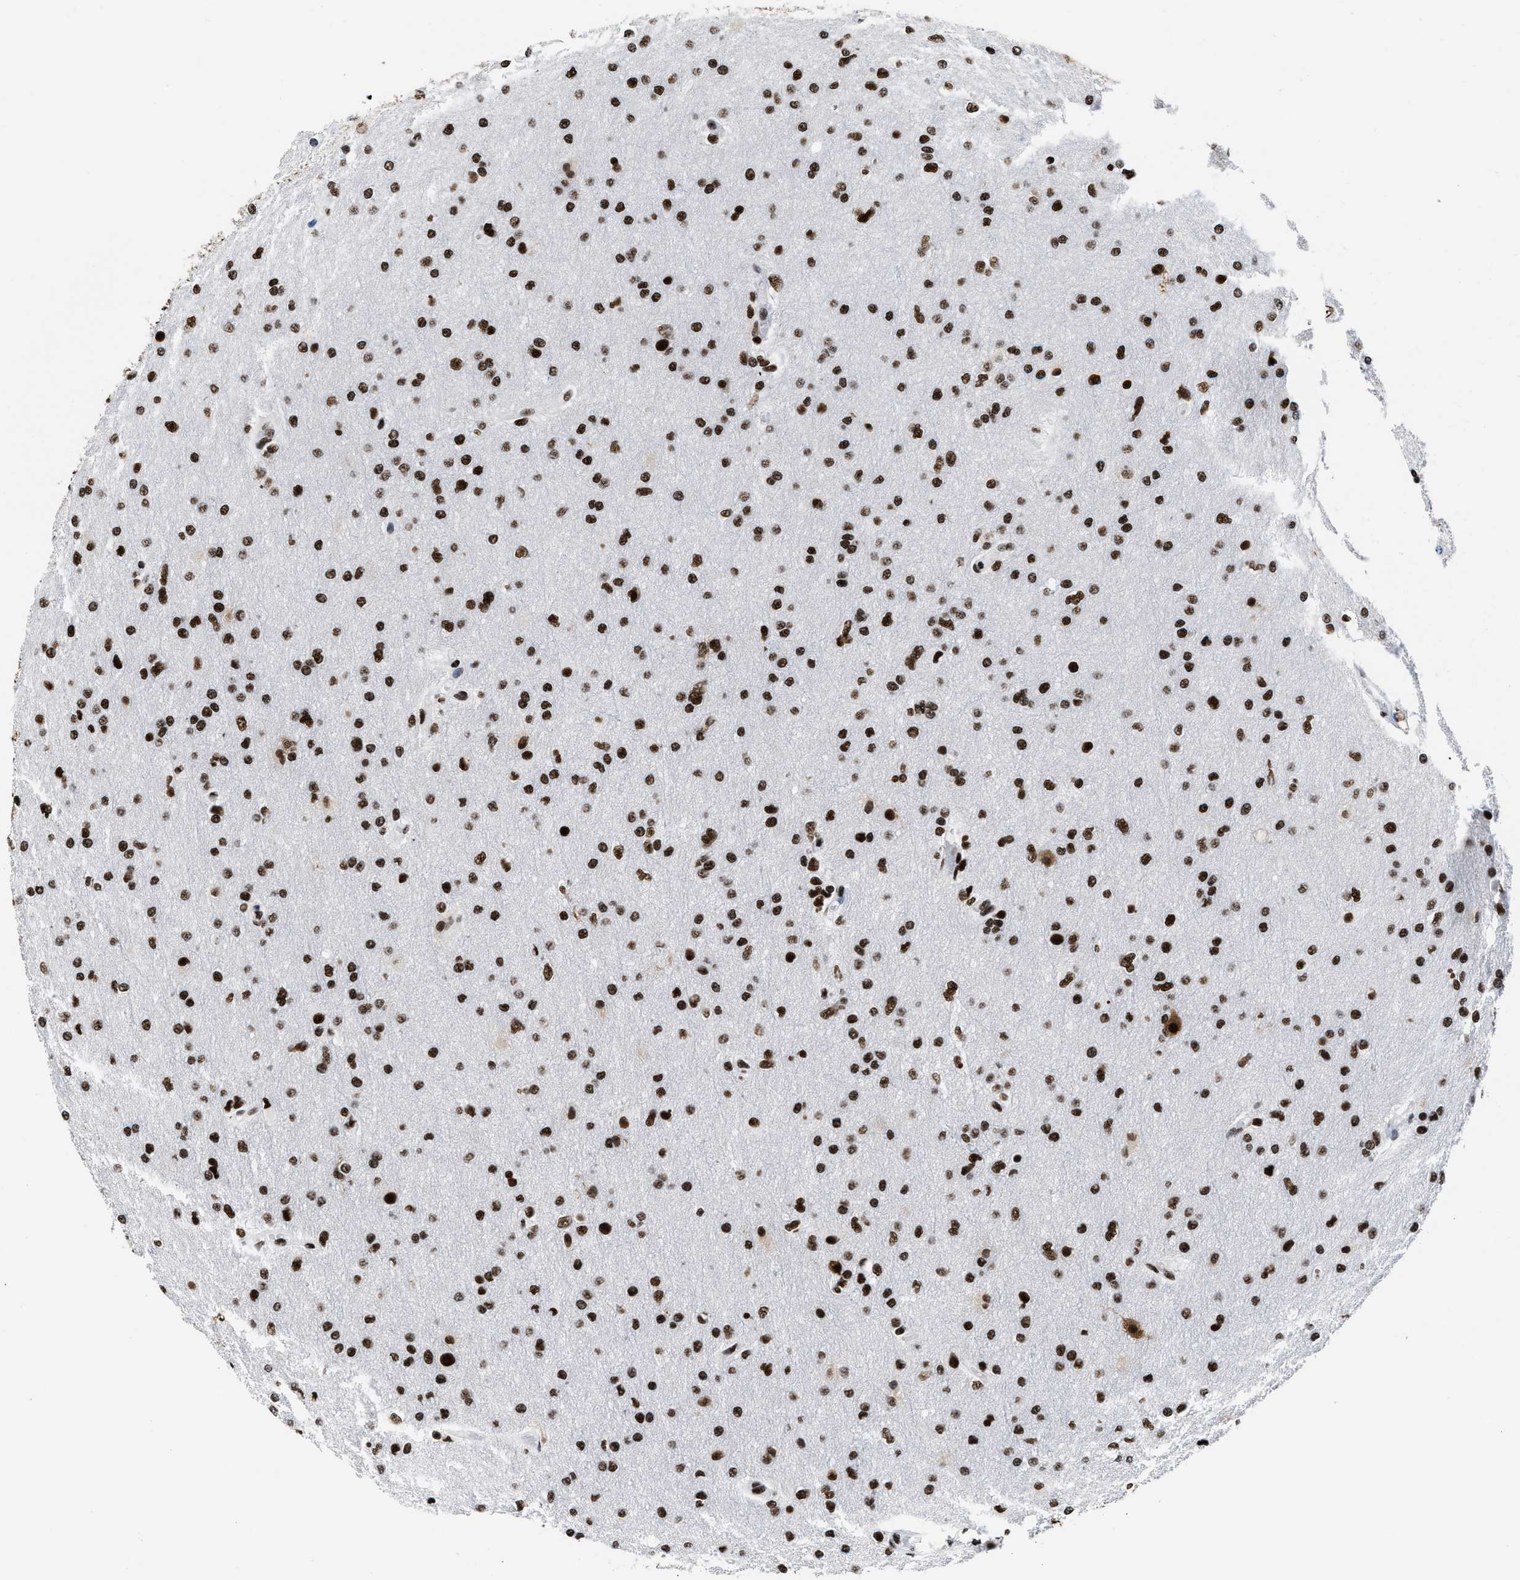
{"staining": {"intensity": "strong", "quantity": ">75%", "location": "nuclear"}, "tissue": "glioma", "cell_type": "Tumor cells", "image_type": "cancer", "snomed": [{"axis": "morphology", "description": "Glioma, malignant, High grade"}, {"axis": "topography", "description": "Cerebral cortex"}], "caption": "Immunohistochemical staining of malignant glioma (high-grade) shows strong nuclear protein staining in approximately >75% of tumor cells.", "gene": "SMARCC2", "patient": {"sex": "female", "age": 36}}